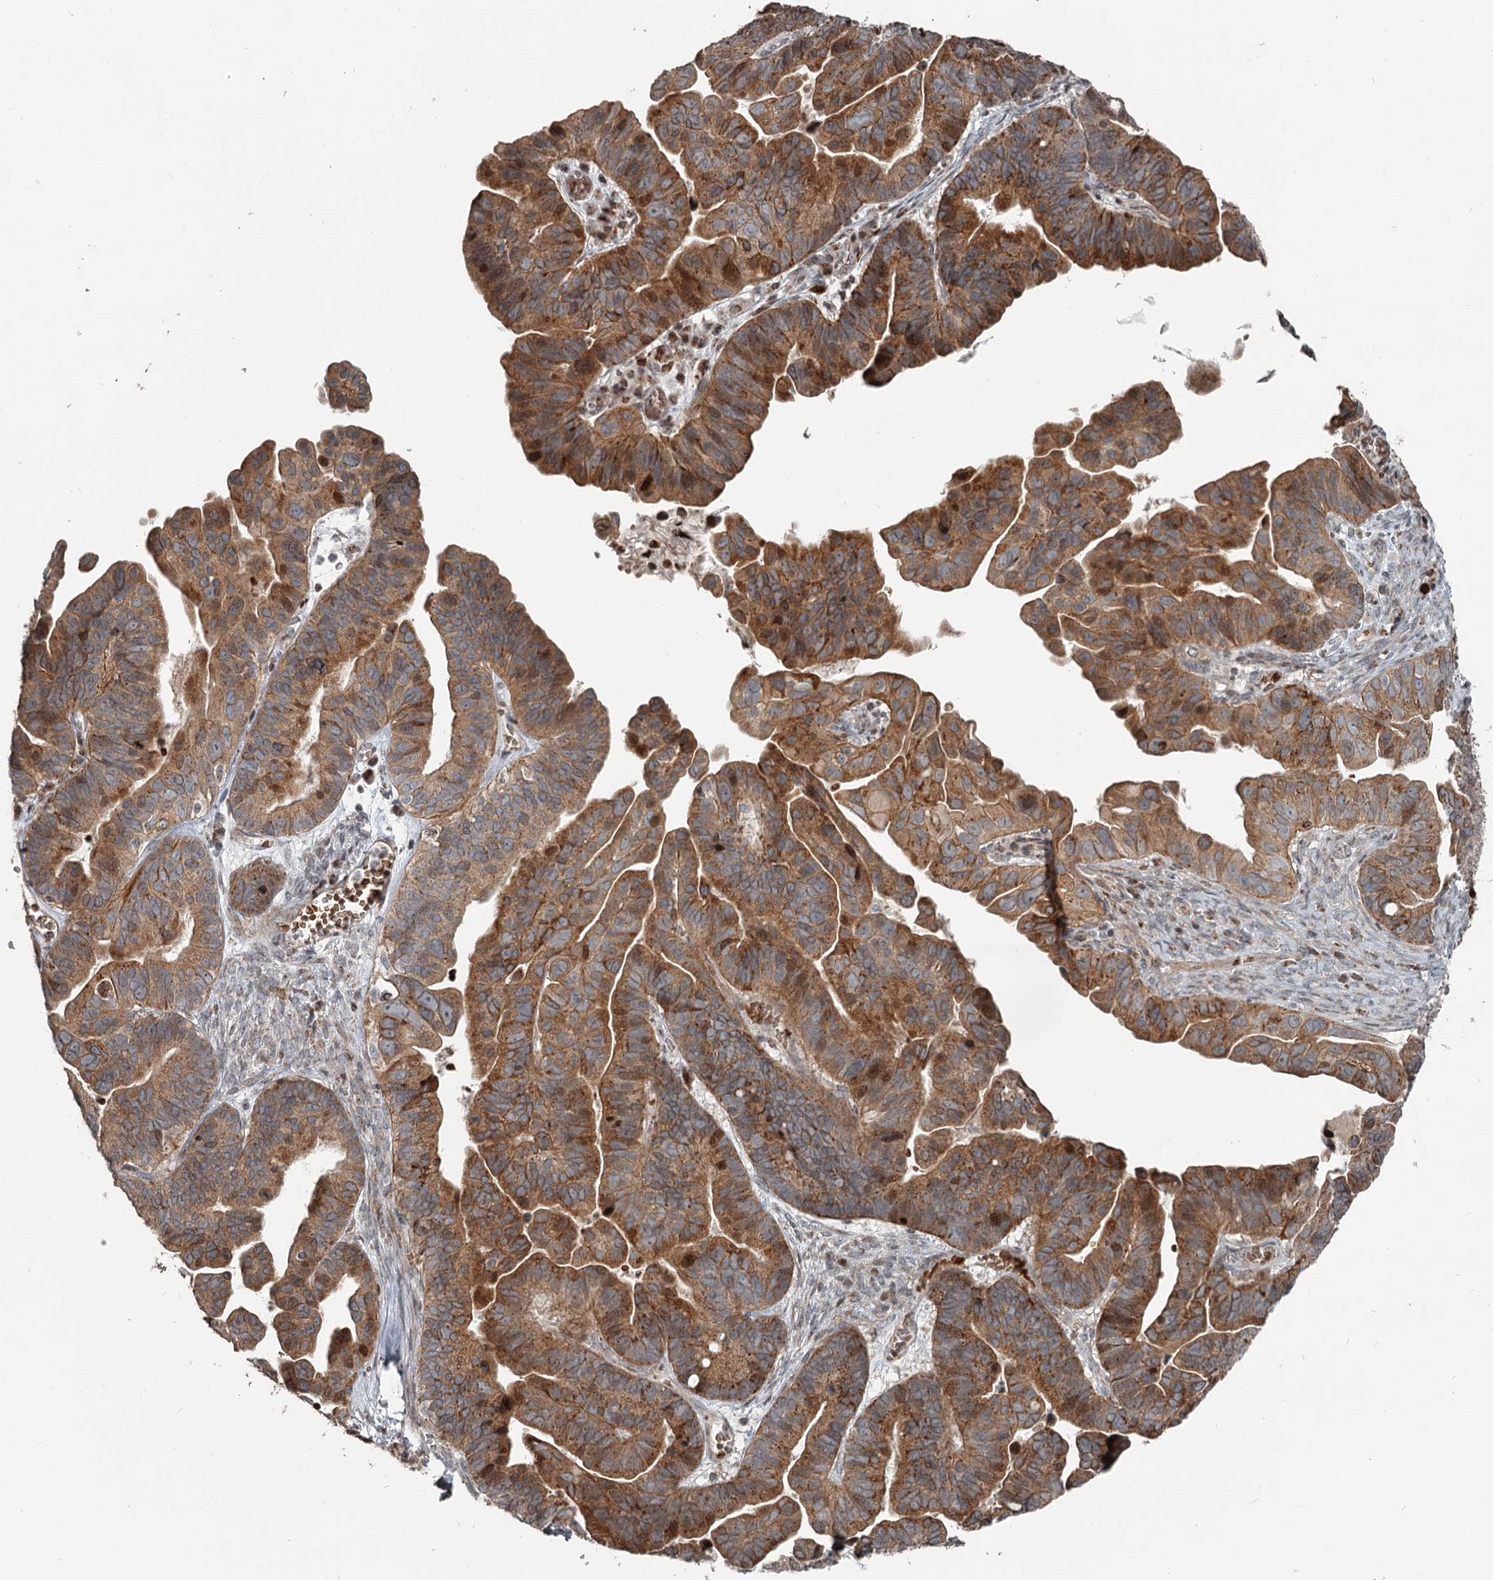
{"staining": {"intensity": "moderate", "quantity": ">75%", "location": "cytoplasmic/membranous"}, "tissue": "ovarian cancer", "cell_type": "Tumor cells", "image_type": "cancer", "snomed": [{"axis": "morphology", "description": "Cystadenocarcinoma, serous, NOS"}, {"axis": "topography", "description": "Ovary"}], "caption": "DAB (3,3'-diaminobenzidine) immunohistochemical staining of ovarian cancer exhibits moderate cytoplasmic/membranous protein positivity in approximately >75% of tumor cells.", "gene": "RASSF8", "patient": {"sex": "female", "age": 56}}